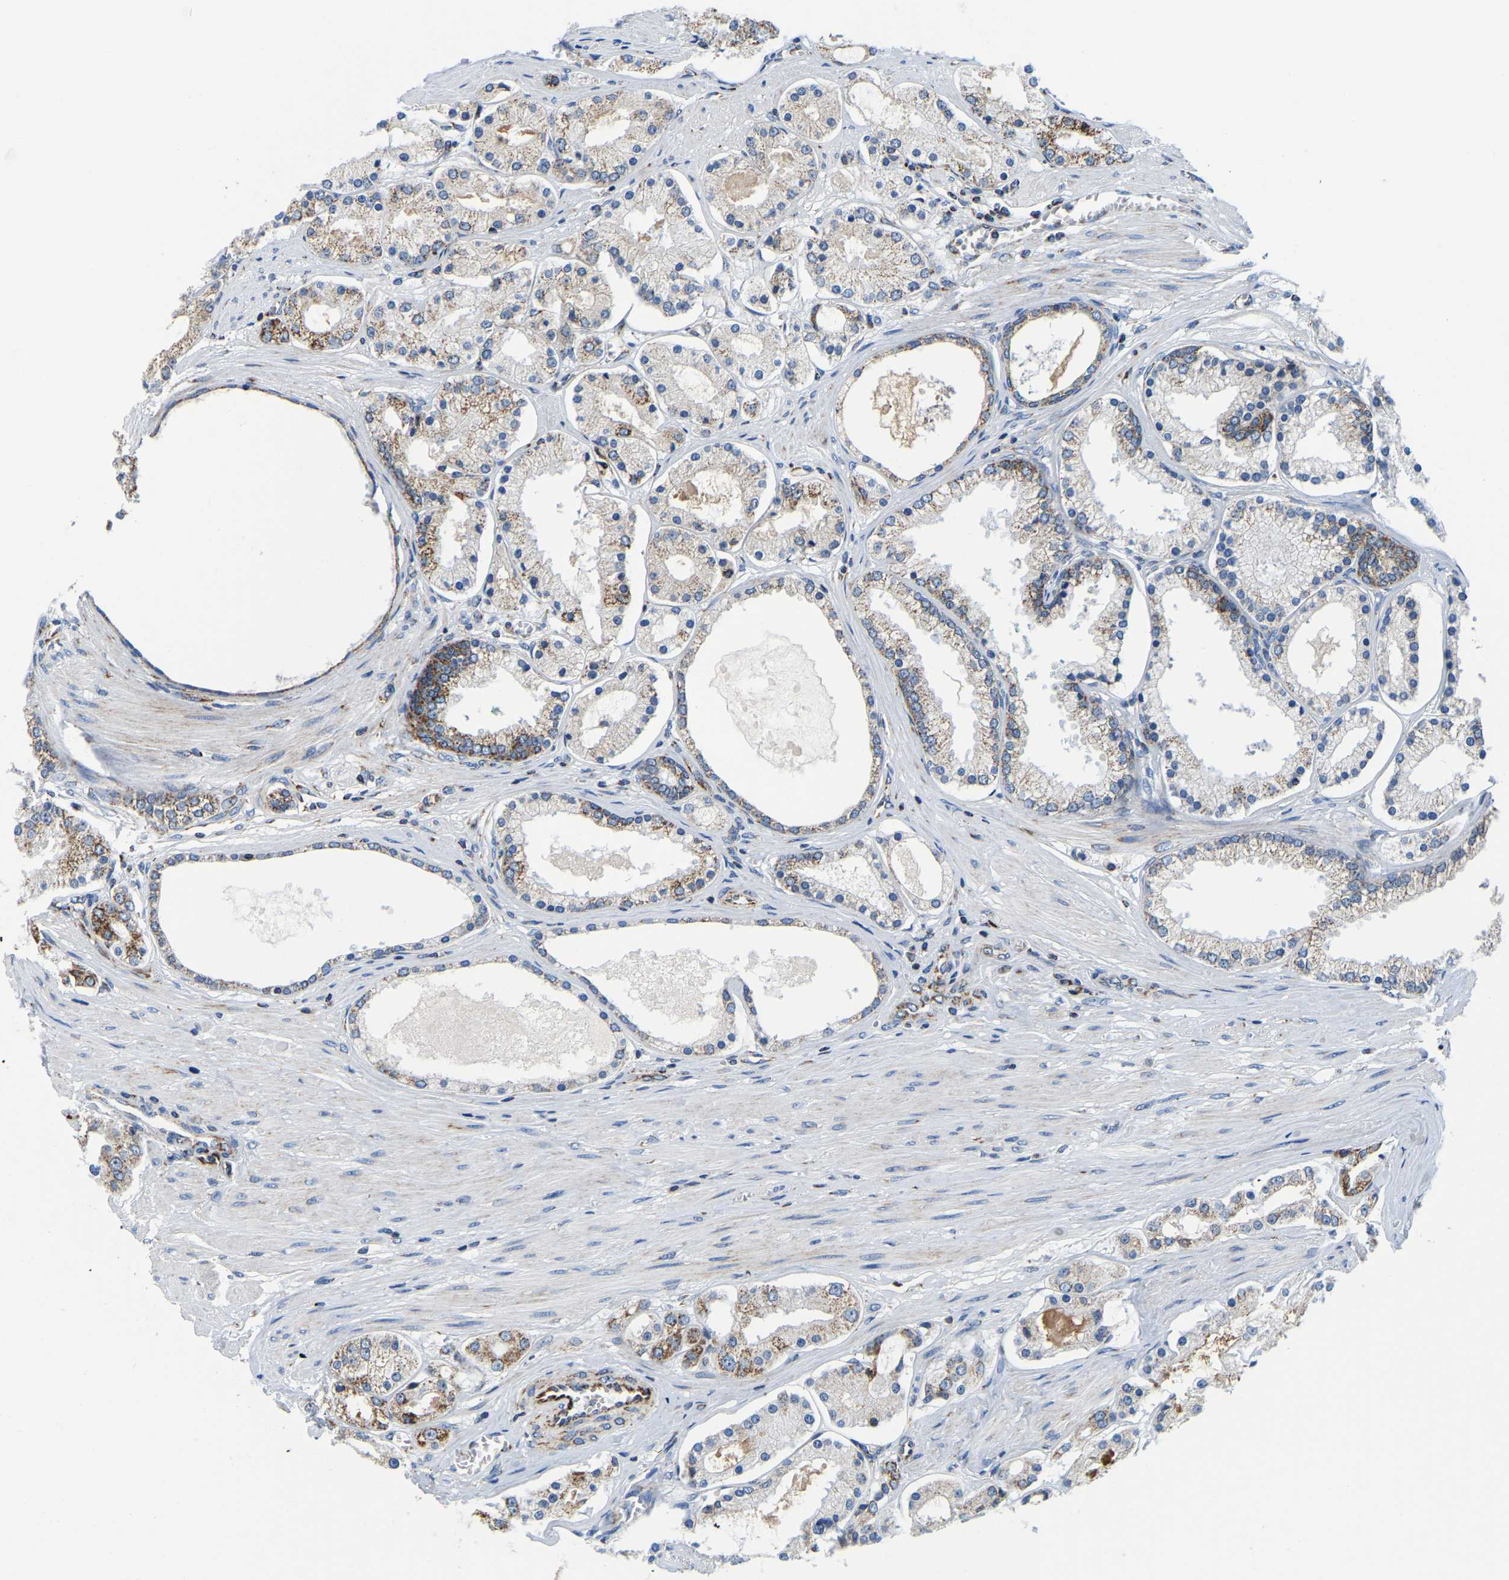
{"staining": {"intensity": "moderate", "quantity": "<25%", "location": "cytoplasmic/membranous"}, "tissue": "prostate cancer", "cell_type": "Tumor cells", "image_type": "cancer", "snomed": [{"axis": "morphology", "description": "Adenocarcinoma, High grade"}, {"axis": "topography", "description": "Prostate"}], "caption": "Prostate cancer (high-grade adenocarcinoma) stained with immunohistochemistry exhibits moderate cytoplasmic/membranous positivity in about <25% of tumor cells. The staining is performed using DAB (3,3'-diaminobenzidine) brown chromogen to label protein expression. The nuclei are counter-stained blue using hematoxylin.", "gene": "SFXN1", "patient": {"sex": "male", "age": 66}}